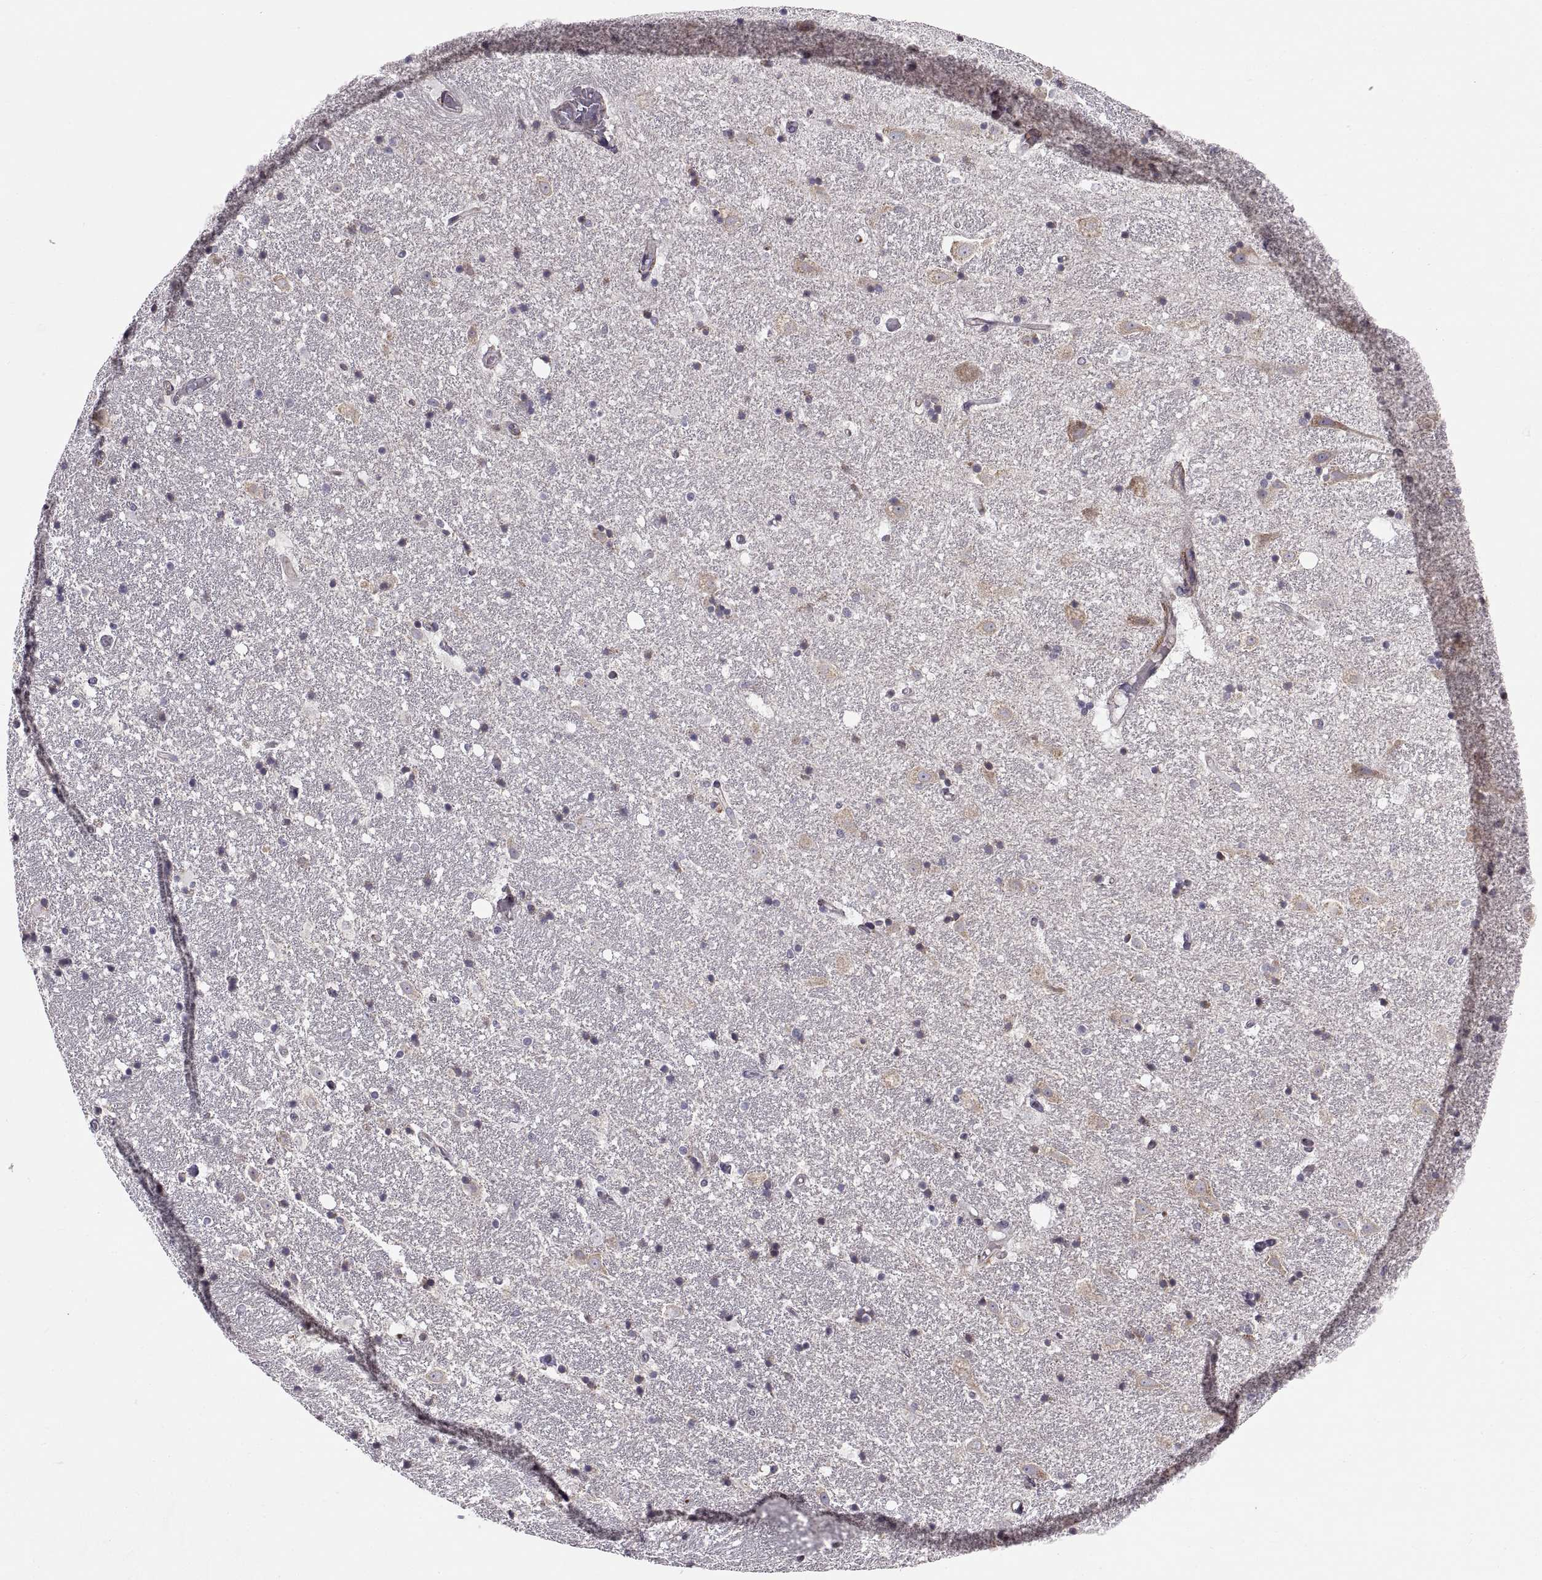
{"staining": {"intensity": "negative", "quantity": "none", "location": "none"}, "tissue": "hippocampus", "cell_type": "Glial cells", "image_type": "normal", "snomed": [{"axis": "morphology", "description": "Normal tissue, NOS"}, {"axis": "topography", "description": "Hippocampus"}], "caption": "This is a micrograph of immunohistochemistry (IHC) staining of normal hippocampus, which shows no staining in glial cells. (IHC, brightfield microscopy, high magnification).", "gene": "PLEKHB2", "patient": {"sex": "male", "age": 49}}